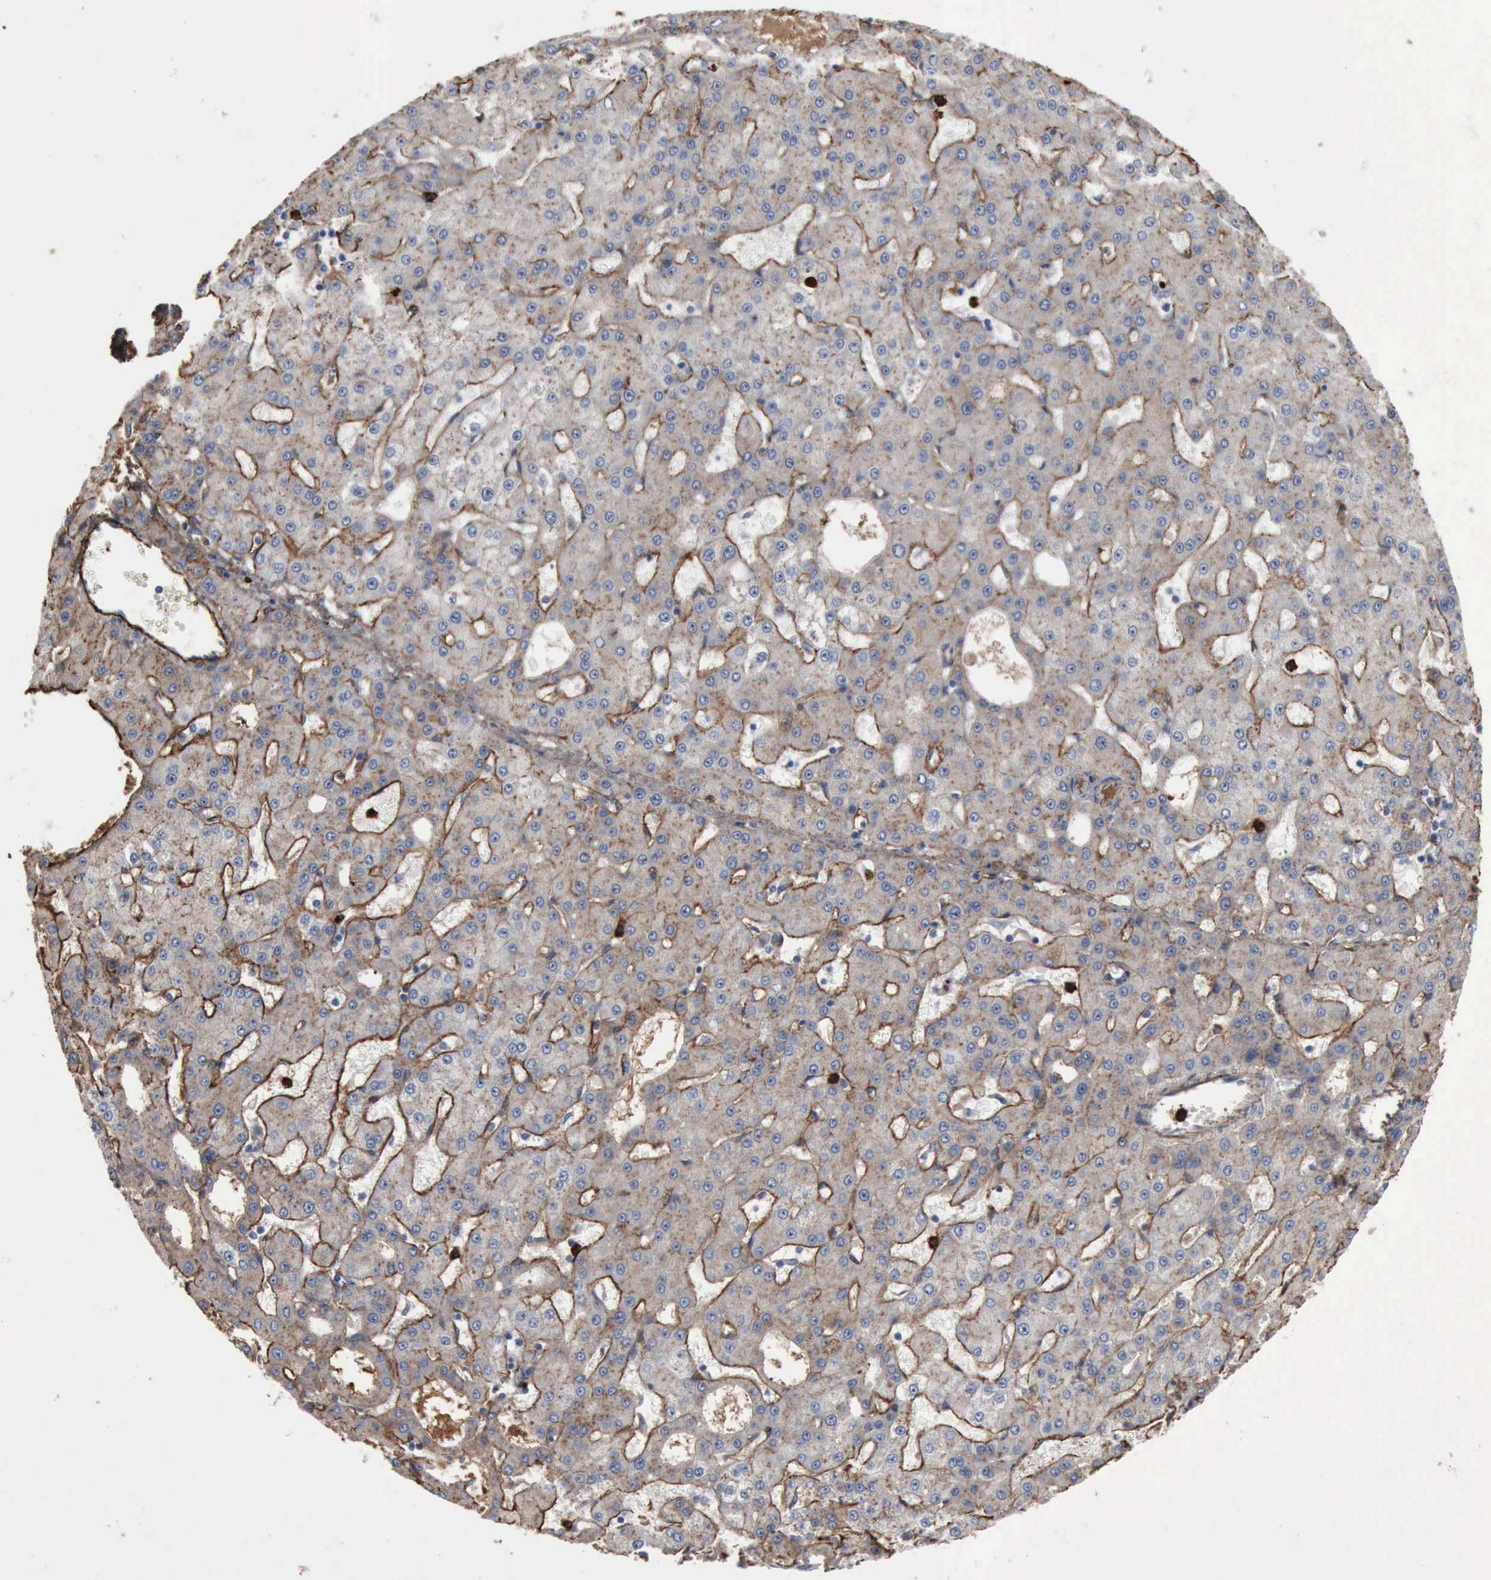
{"staining": {"intensity": "weak", "quantity": "25%-75%", "location": "cytoplasmic/membranous"}, "tissue": "liver cancer", "cell_type": "Tumor cells", "image_type": "cancer", "snomed": [{"axis": "morphology", "description": "Carcinoma, Hepatocellular, NOS"}, {"axis": "topography", "description": "Liver"}], "caption": "This photomicrograph exhibits liver hepatocellular carcinoma stained with IHC to label a protein in brown. The cytoplasmic/membranous of tumor cells show weak positivity for the protein. Nuclei are counter-stained blue.", "gene": "FN1", "patient": {"sex": "male", "age": 47}}